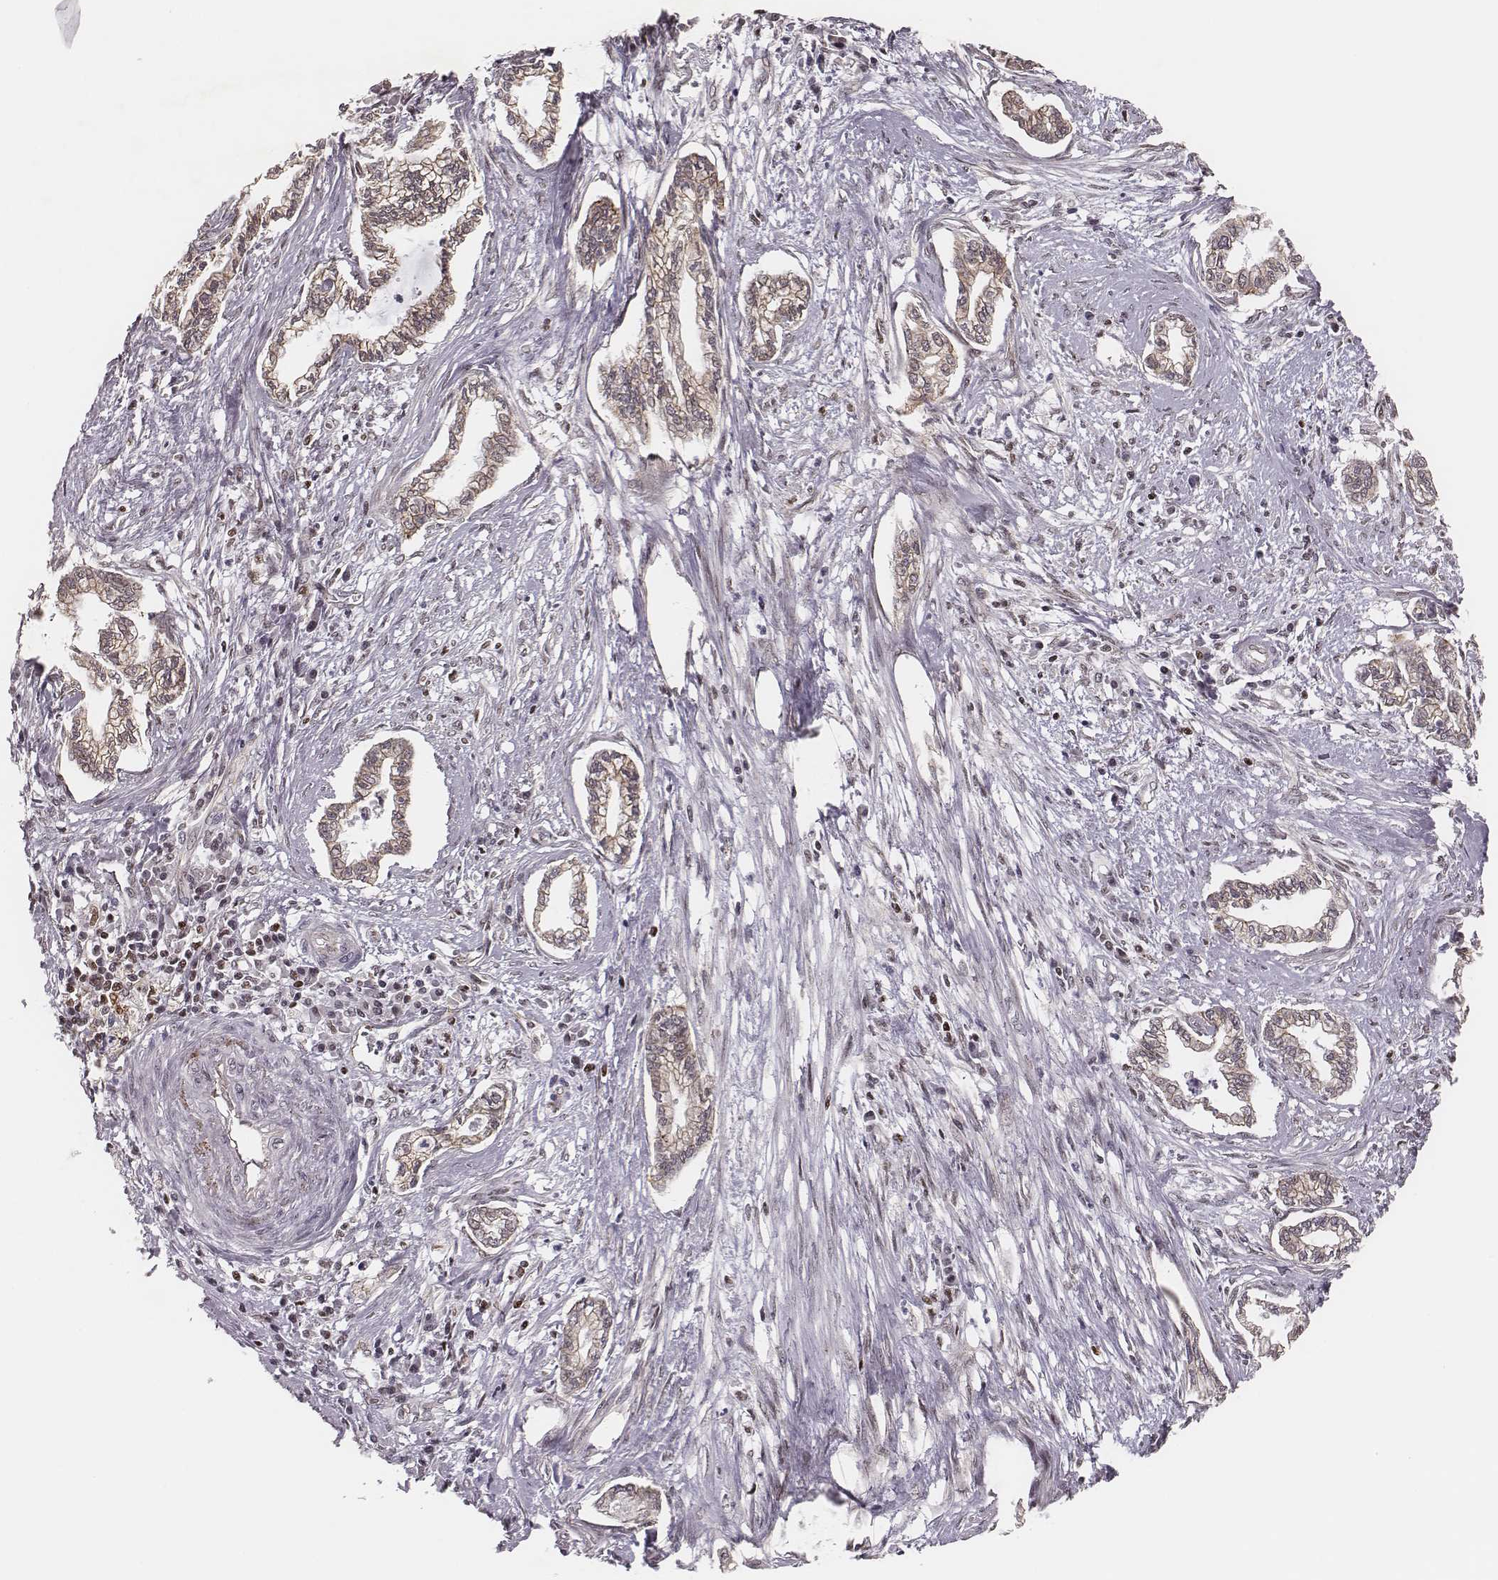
{"staining": {"intensity": "weak", "quantity": ">75%", "location": "cytoplasmic/membranous"}, "tissue": "cervical cancer", "cell_type": "Tumor cells", "image_type": "cancer", "snomed": [{"axis": "morphology", "description": "Adenocarcinoma, NOS"}, {"axis": "topography", "description": "Cervix"}], "caption": "Cervical adenocarcinoma stained for a protein displays weak cytoplasmic/membranous positivity in tumor cells.", "gene": "WDR59", "patient": {"sex": "female", "age": 62}}